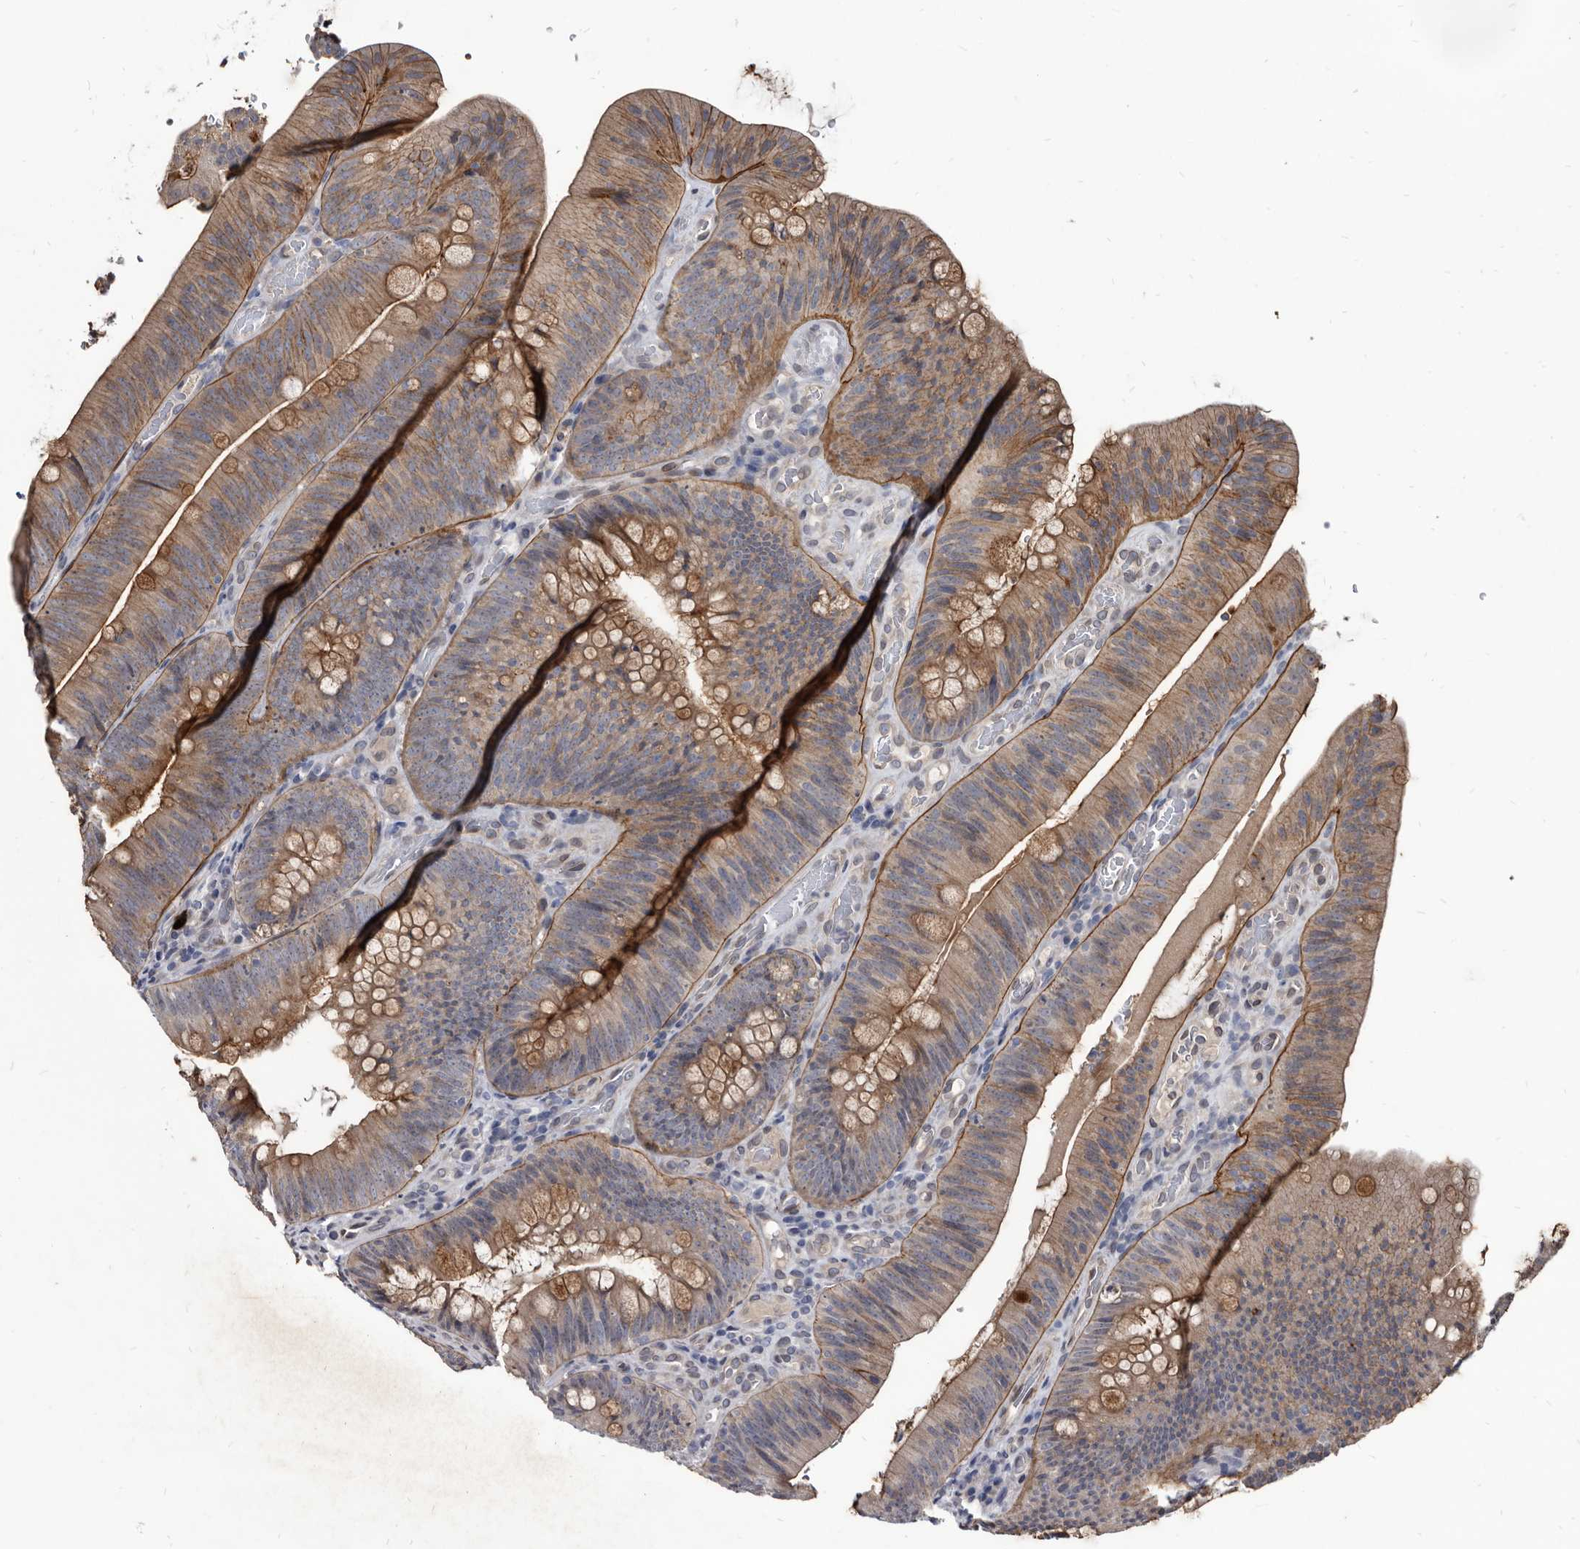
{"staining": {"intensity": "moderate", "quantity": "25%-75%", "location": "cytoplasmic/membranous"}, "tissue": "colorectal cancer", "cell_type": "Tumor cells", "image_type": "cancer", "snomed": [{"axis": "morphology", "description": "Normal tissue, NOS"}, {"axis": "topography", "description": "Colon"}], "caption": "A micrograph of colorectal cancer stained for a protein exhibits moderate cytoplasmic/membranous brown staining in tumor cells.", "gene": "PROM1", "patient": {"sex": "female", "age": 82}}